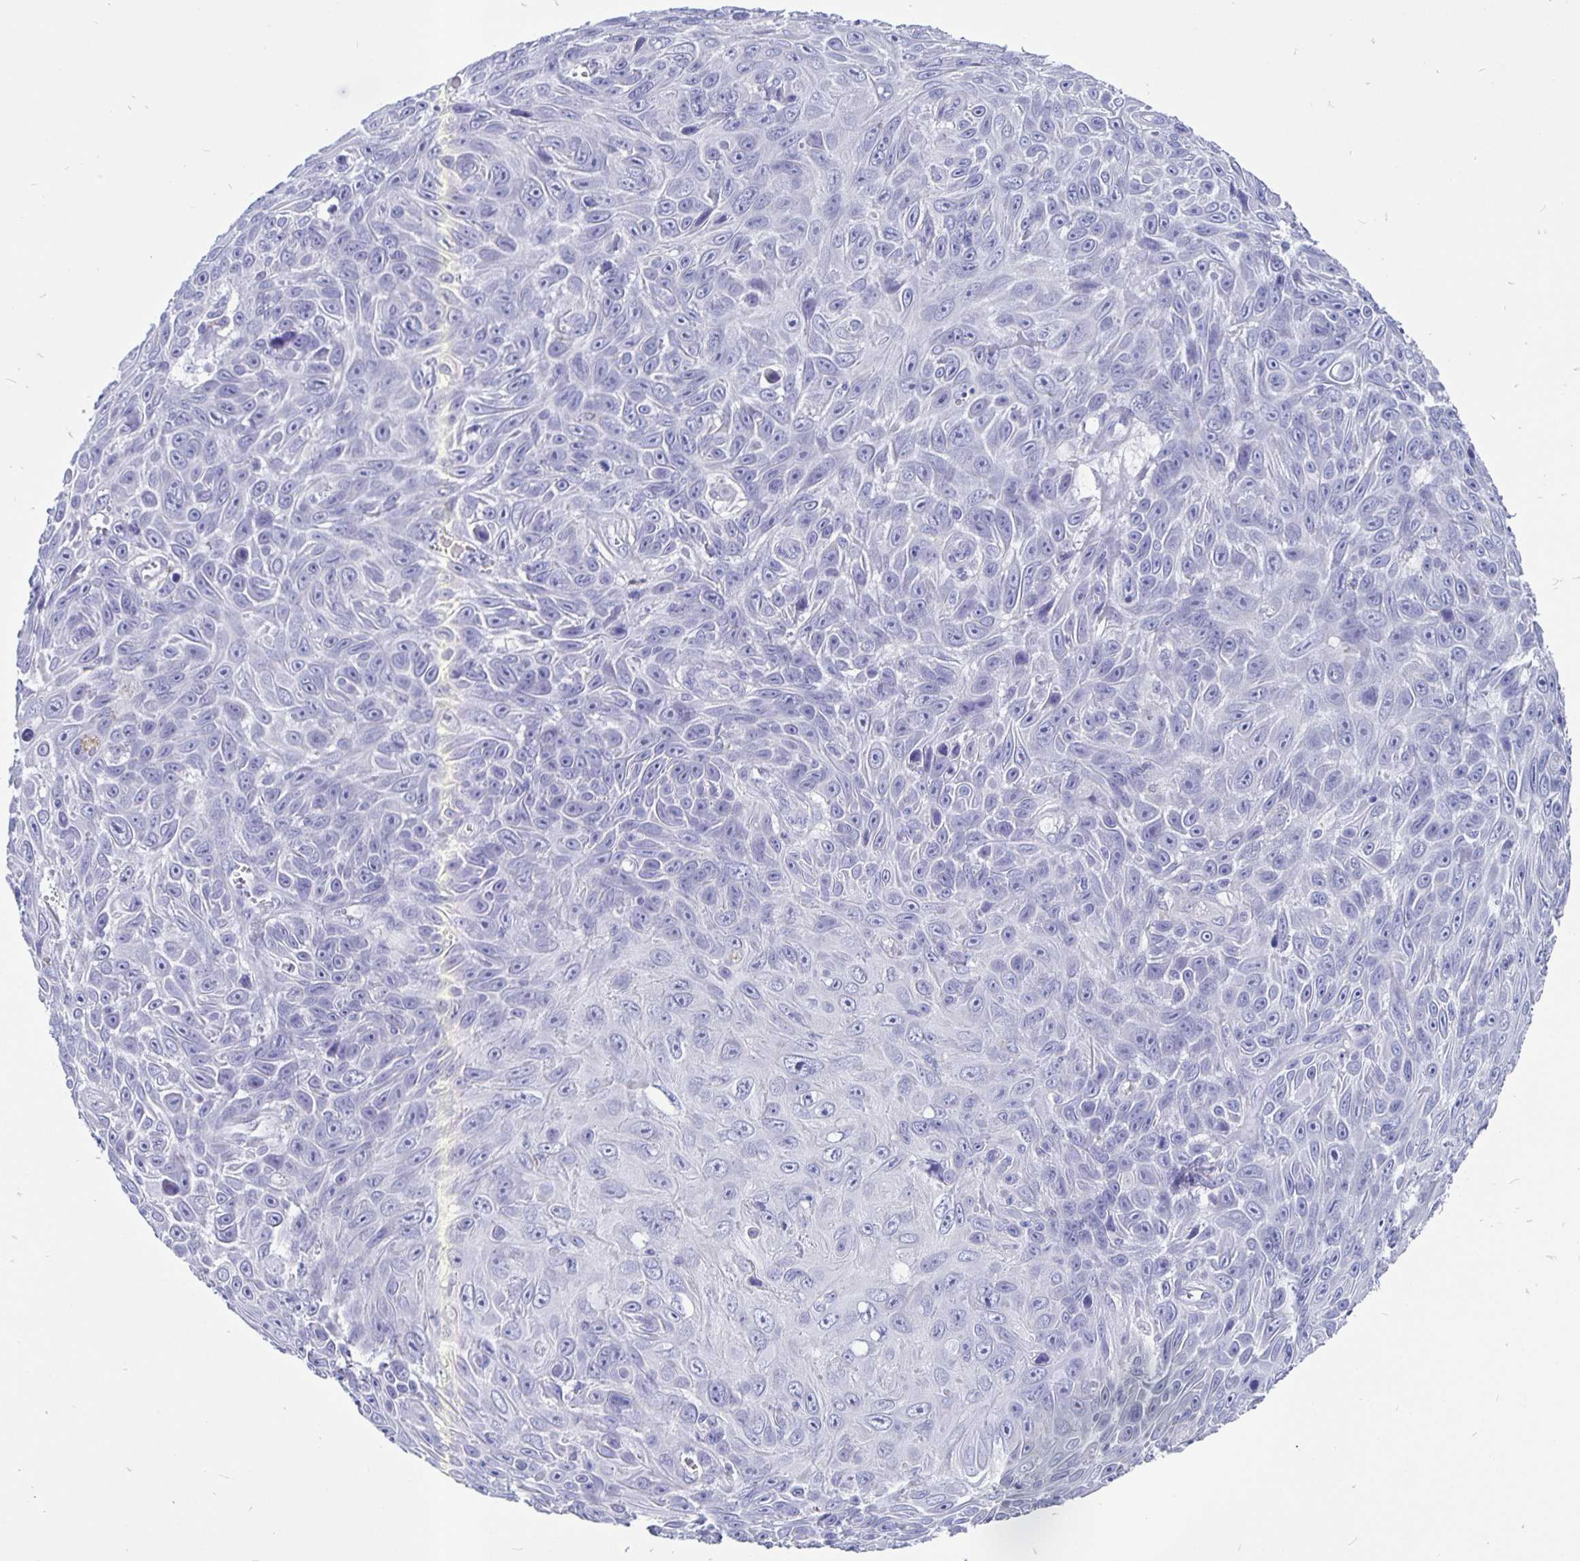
{"staining": {"intensity": "negative", "quantity": "none", "location": "none"}, "tissue": "skin cancer", "cell_type": "Tumor cells", "image_type": "cancer", "snomed": [{"axis": "morphology", "description": "Squamous cell carcinoma, NOS"}, {"axis": "topography", "description": "Skin"}], "caption": "DAB immunohistochemical staining of human skin cancer (squamous cell carcinoma) demonstrates no significant staining in tumor cells.", "gene": "ODF3B", "patient": {"sex": "male", "age": 82}}